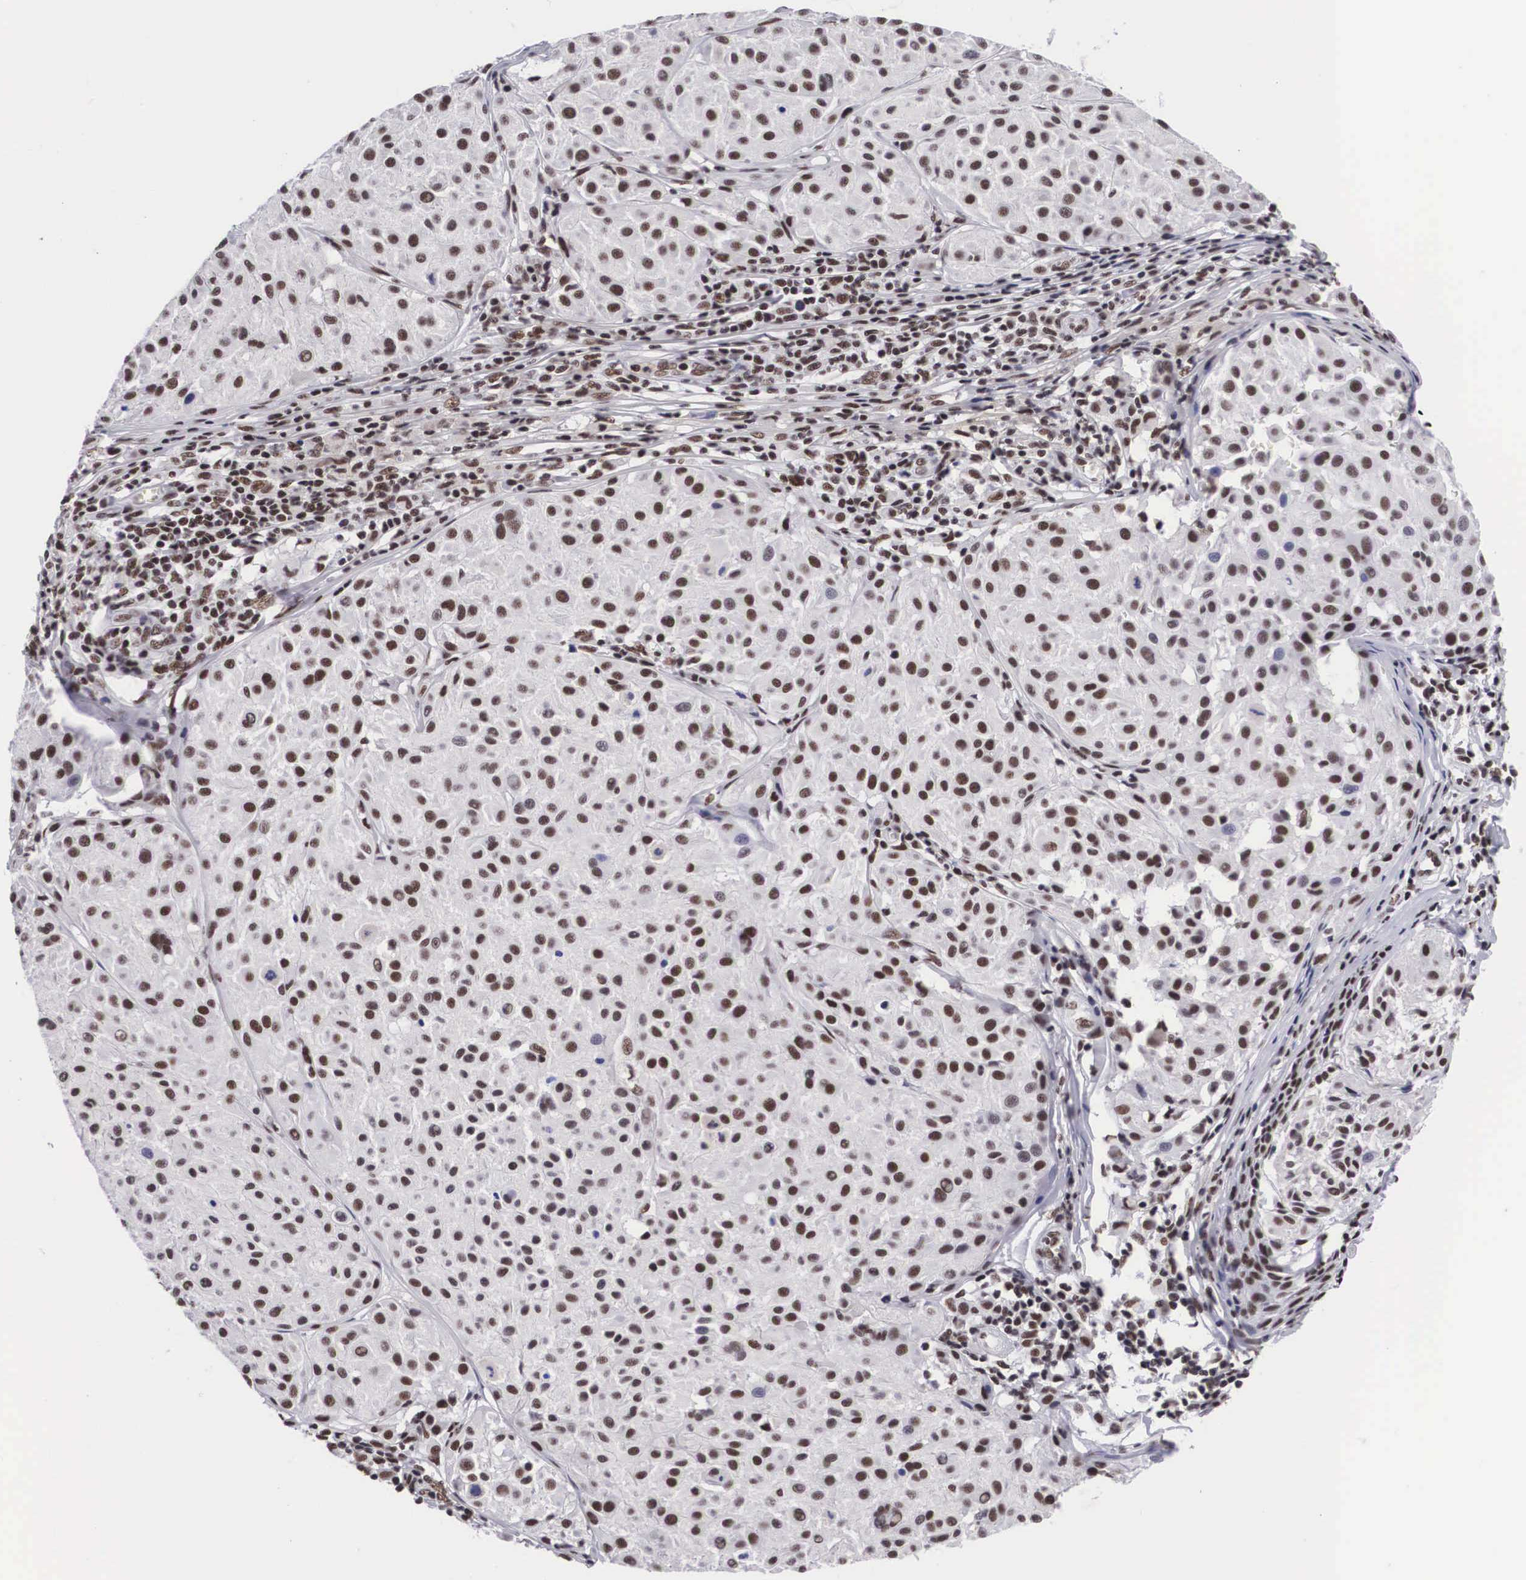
{"staining": {"intensity": "moderate", "quantity": ">75%", "location": "nuclear"}, "tissue": "melanoma", "cell_type": "Tumor cells", "image_type": "cancer", "snomed": [{"axis": "morphology", "description": "Malignant melanoma, NOS"}, {"axis": "topography", "description": "Skin"}], "caption": "Immunohistochemical staining of malignant melanoma shows medium levels of moderate nuclear protein expression in approximately >75% of tumor cells.", "gene": "SF3A1", "patient": {"sex": "male", "age": 36}}